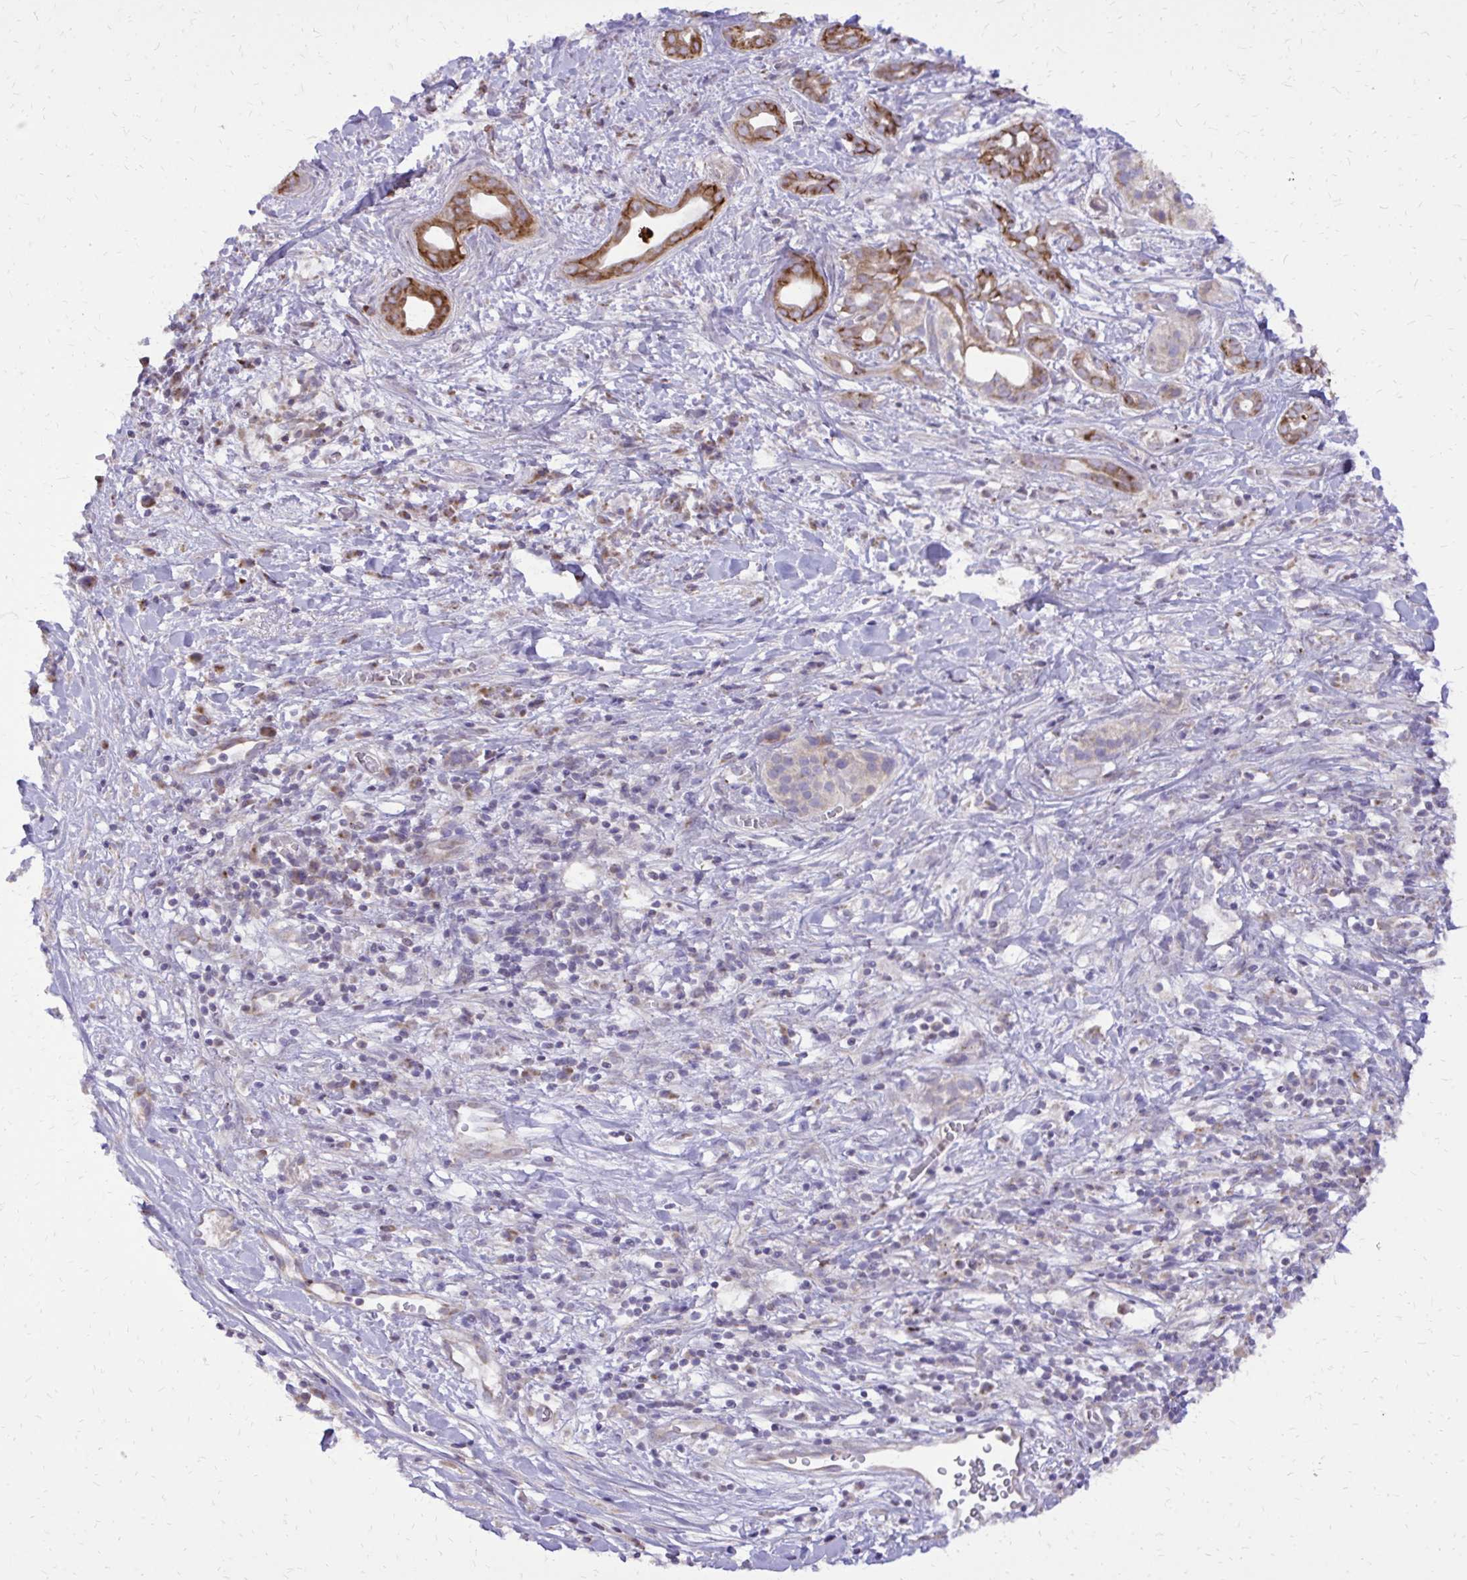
{"staining": {"intensity": "moderate", "quantity": ">75%", "location": "cytoplasmic/membranous"}, "tissue": "pancreatic cancer", "cell_type": "Tumor cells", "image_type": "cancer", "snomed": [{"axis": "morphology", "description": "Adenocarcinoma, NOS"}, {"axis": "topography", "description": "Pancreas"}], "caption": "Immunohistochemistry photomicrograph of neoplastic tissue: adenocarcinoma (pancreatic) stained using immunohistochemistry displays medium levels of moderate protein expression localized specifically in the cytoplasmic/membranous of tumor cells, appearing as a cytoplasmic/membranous brown color.", "gene": "ABCC3", "patient": {"sex": "male", "age": 61}}